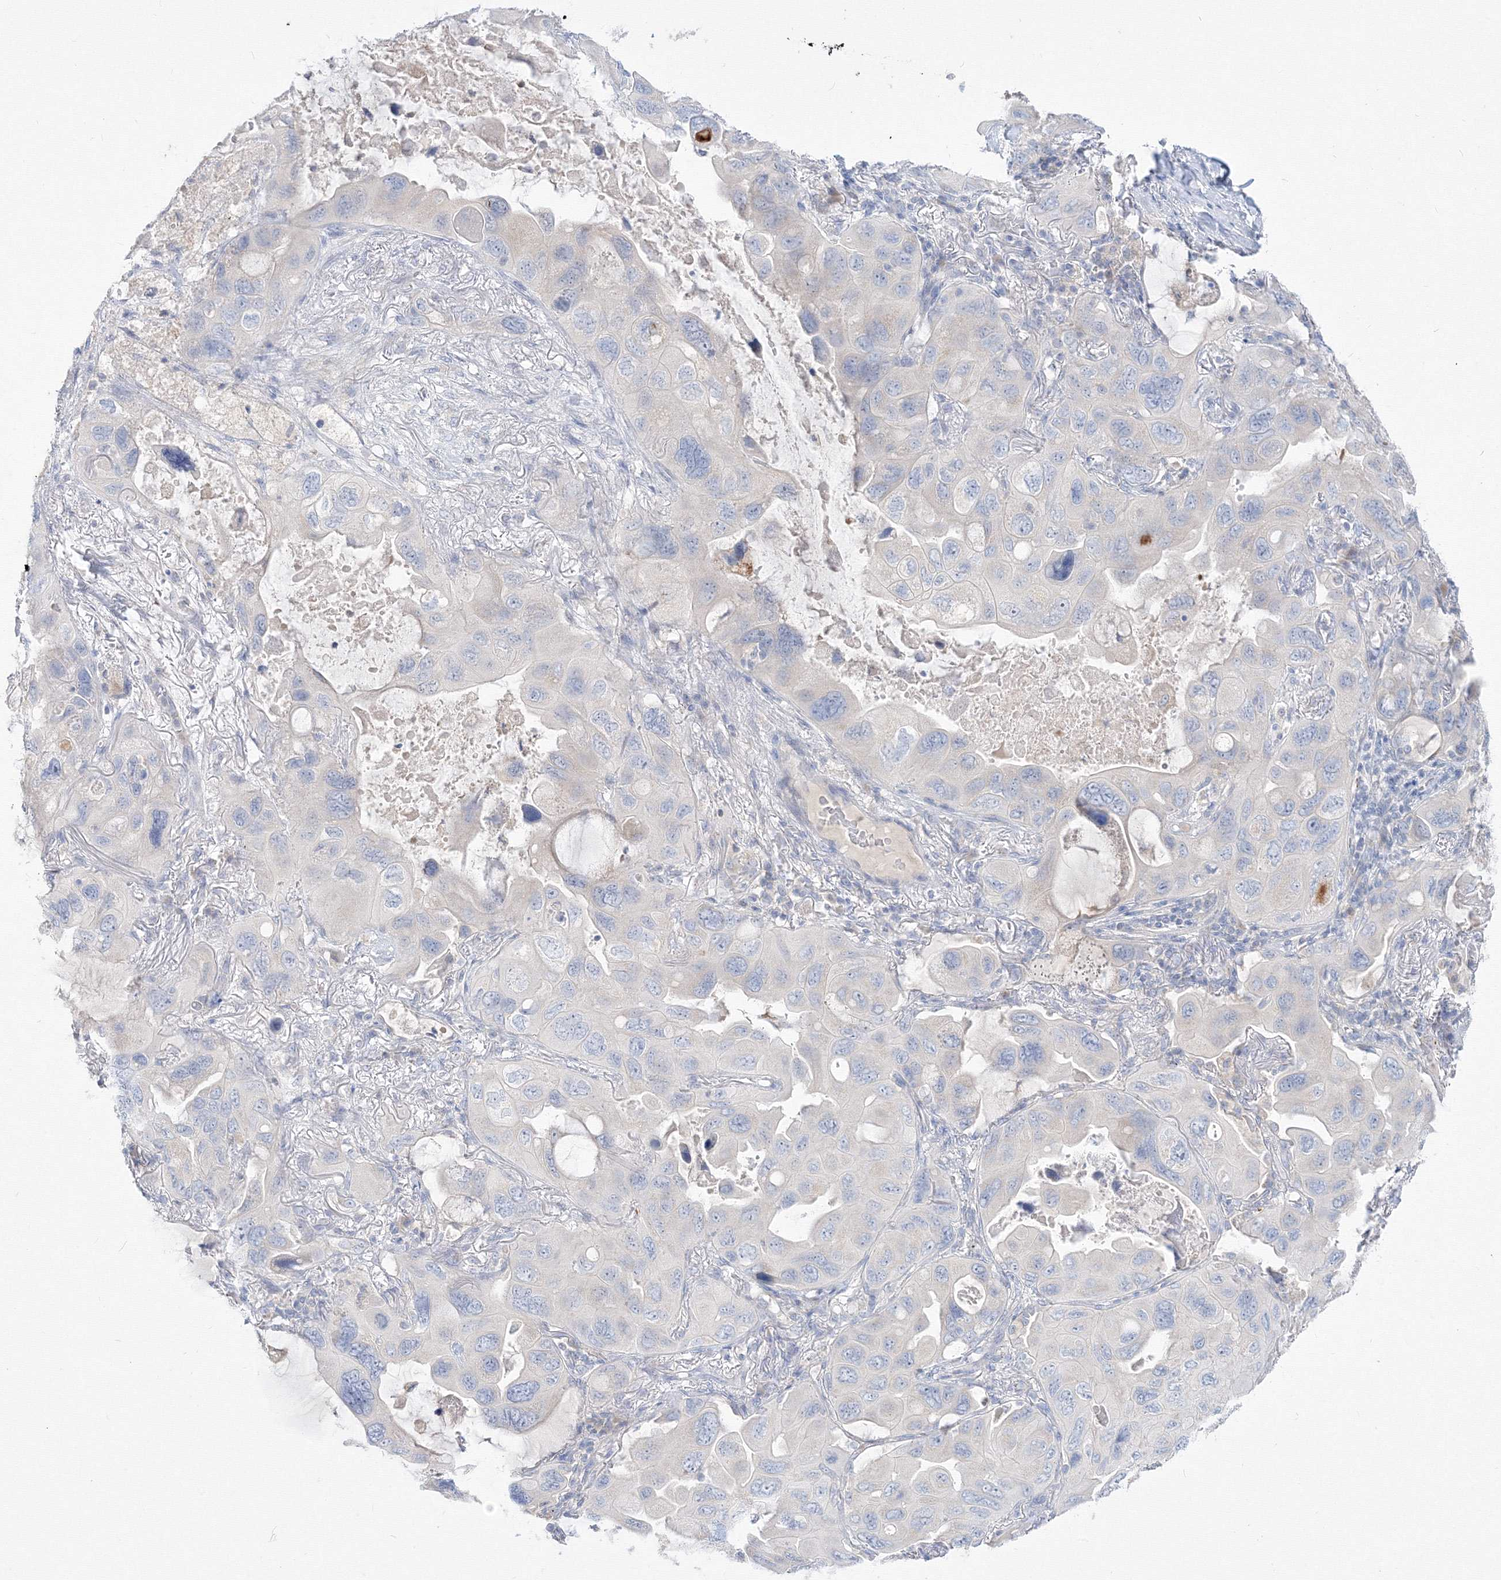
{"staining": {"intensity": "negative", "quantity": "none", "location": "none"}, "tissue": "lung cancer", "cell_type": "Tumor cells", "image_type": "cancer", "snomed": [{"axis": "morphology", "description": "Squamous cell carcinoma, NOS"}, {"axis": "topography", "description": "Lung"}], "caption": "This is an immunohistochemistry micrograph of lung squamous cell carcinoma. There is no positivity in tumor cells.", "gene": "FBXL8", "patient": {"sex": "female", "age": 73}}